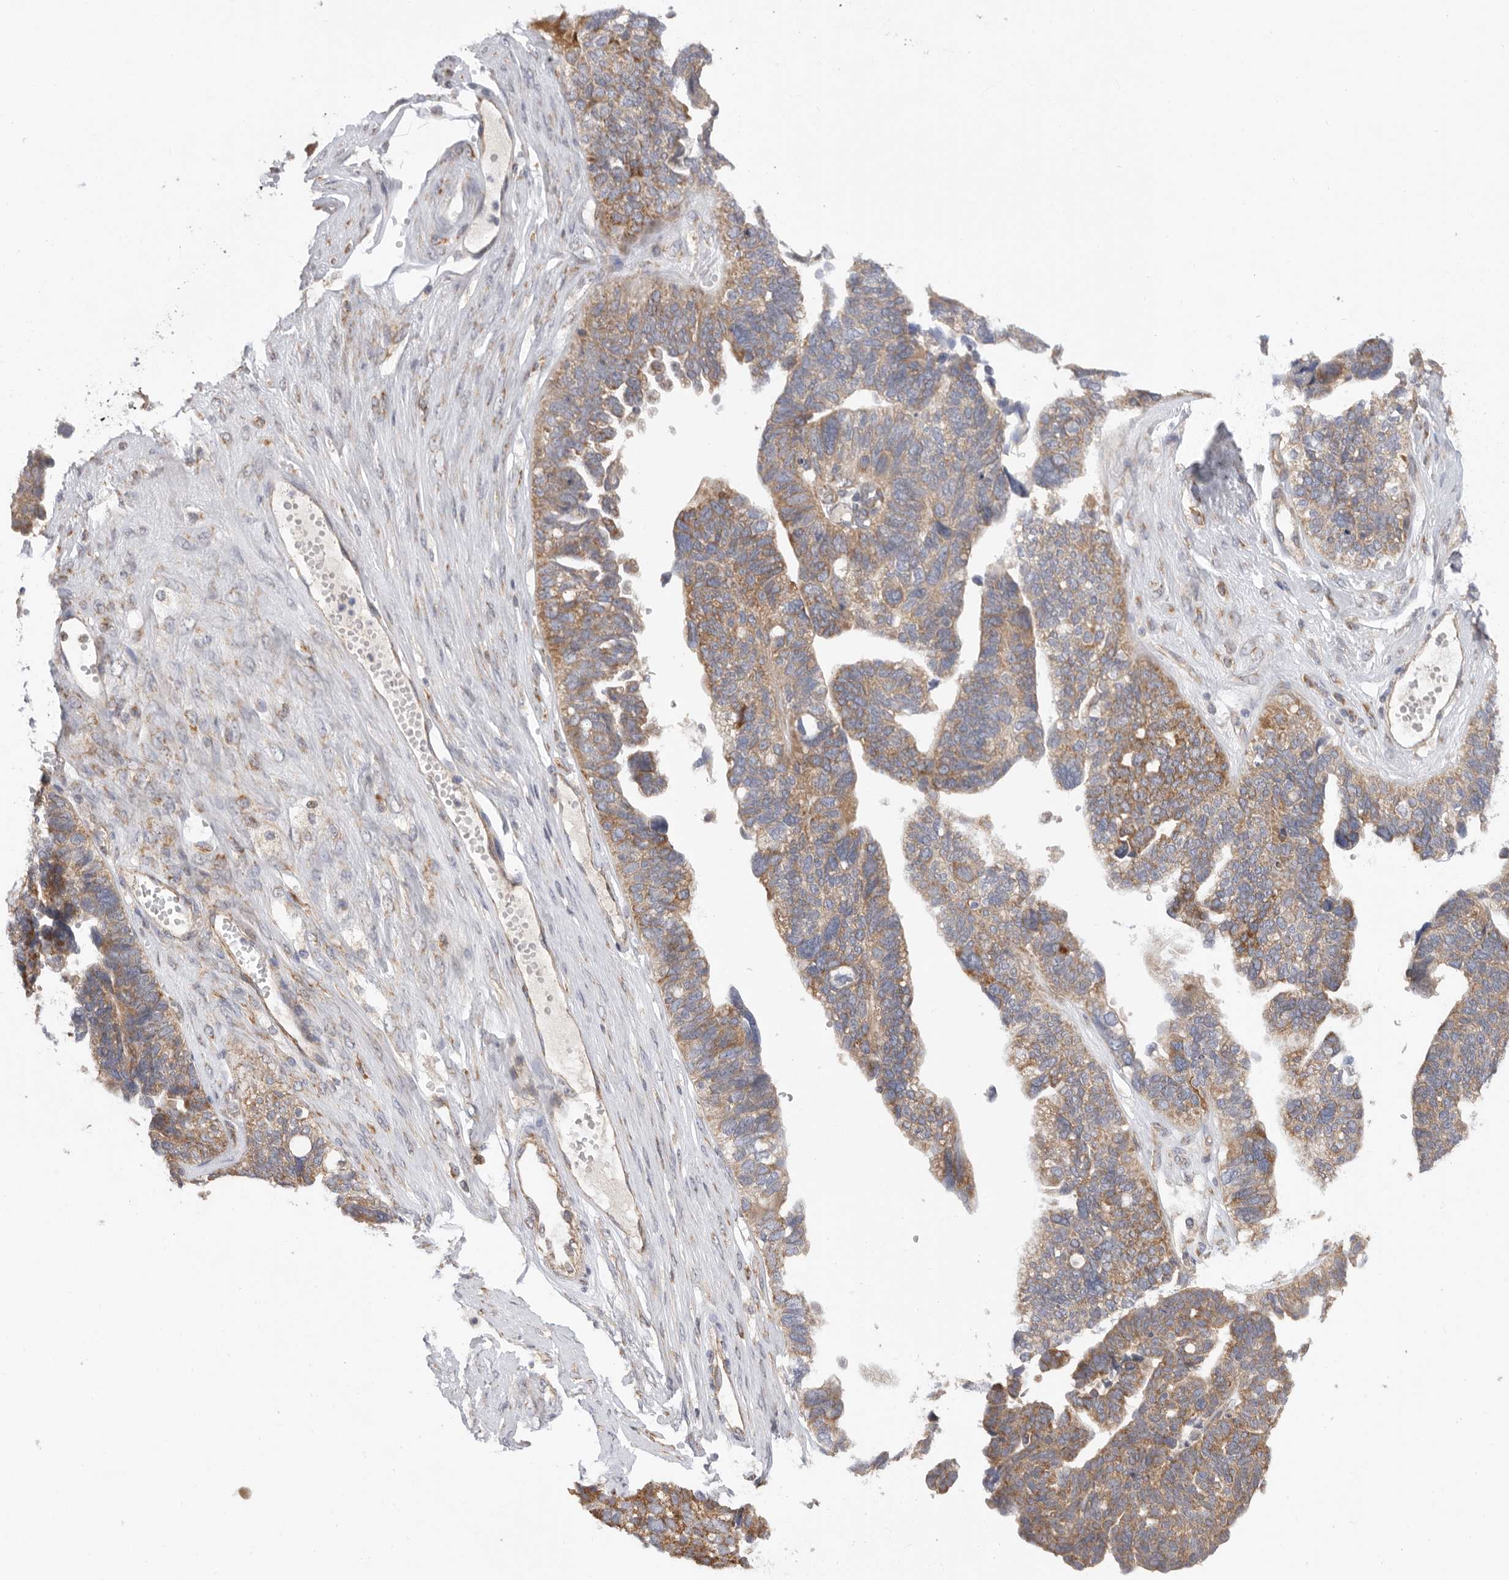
{"staining": {"intensity": "moderate", "quantity": ">75%", "location": "cytoplasmic/membranous"}, "tissue": "ovarian cancer", "cell_type": "Tumor cells", "image_type": "cancer", "snomed": [{"axis": "morphology", "description": "Cystadenocarcinoma, serous, NOS"}, {"axis": "topography", "description": "Ovary"}], "caption": "A medium amount of moderate cytoplasmic/membranous staining is seen in about >75% of tumor cells in ovarian cancer (serous cystadenocarcinoma) tissue. (DAB (3,3'-diaminobenzidine) = brown stain, brightfield microscopy at high magnification).", "gene": "MTFR1L", "patient": {"sex": "female", "age": 79}}